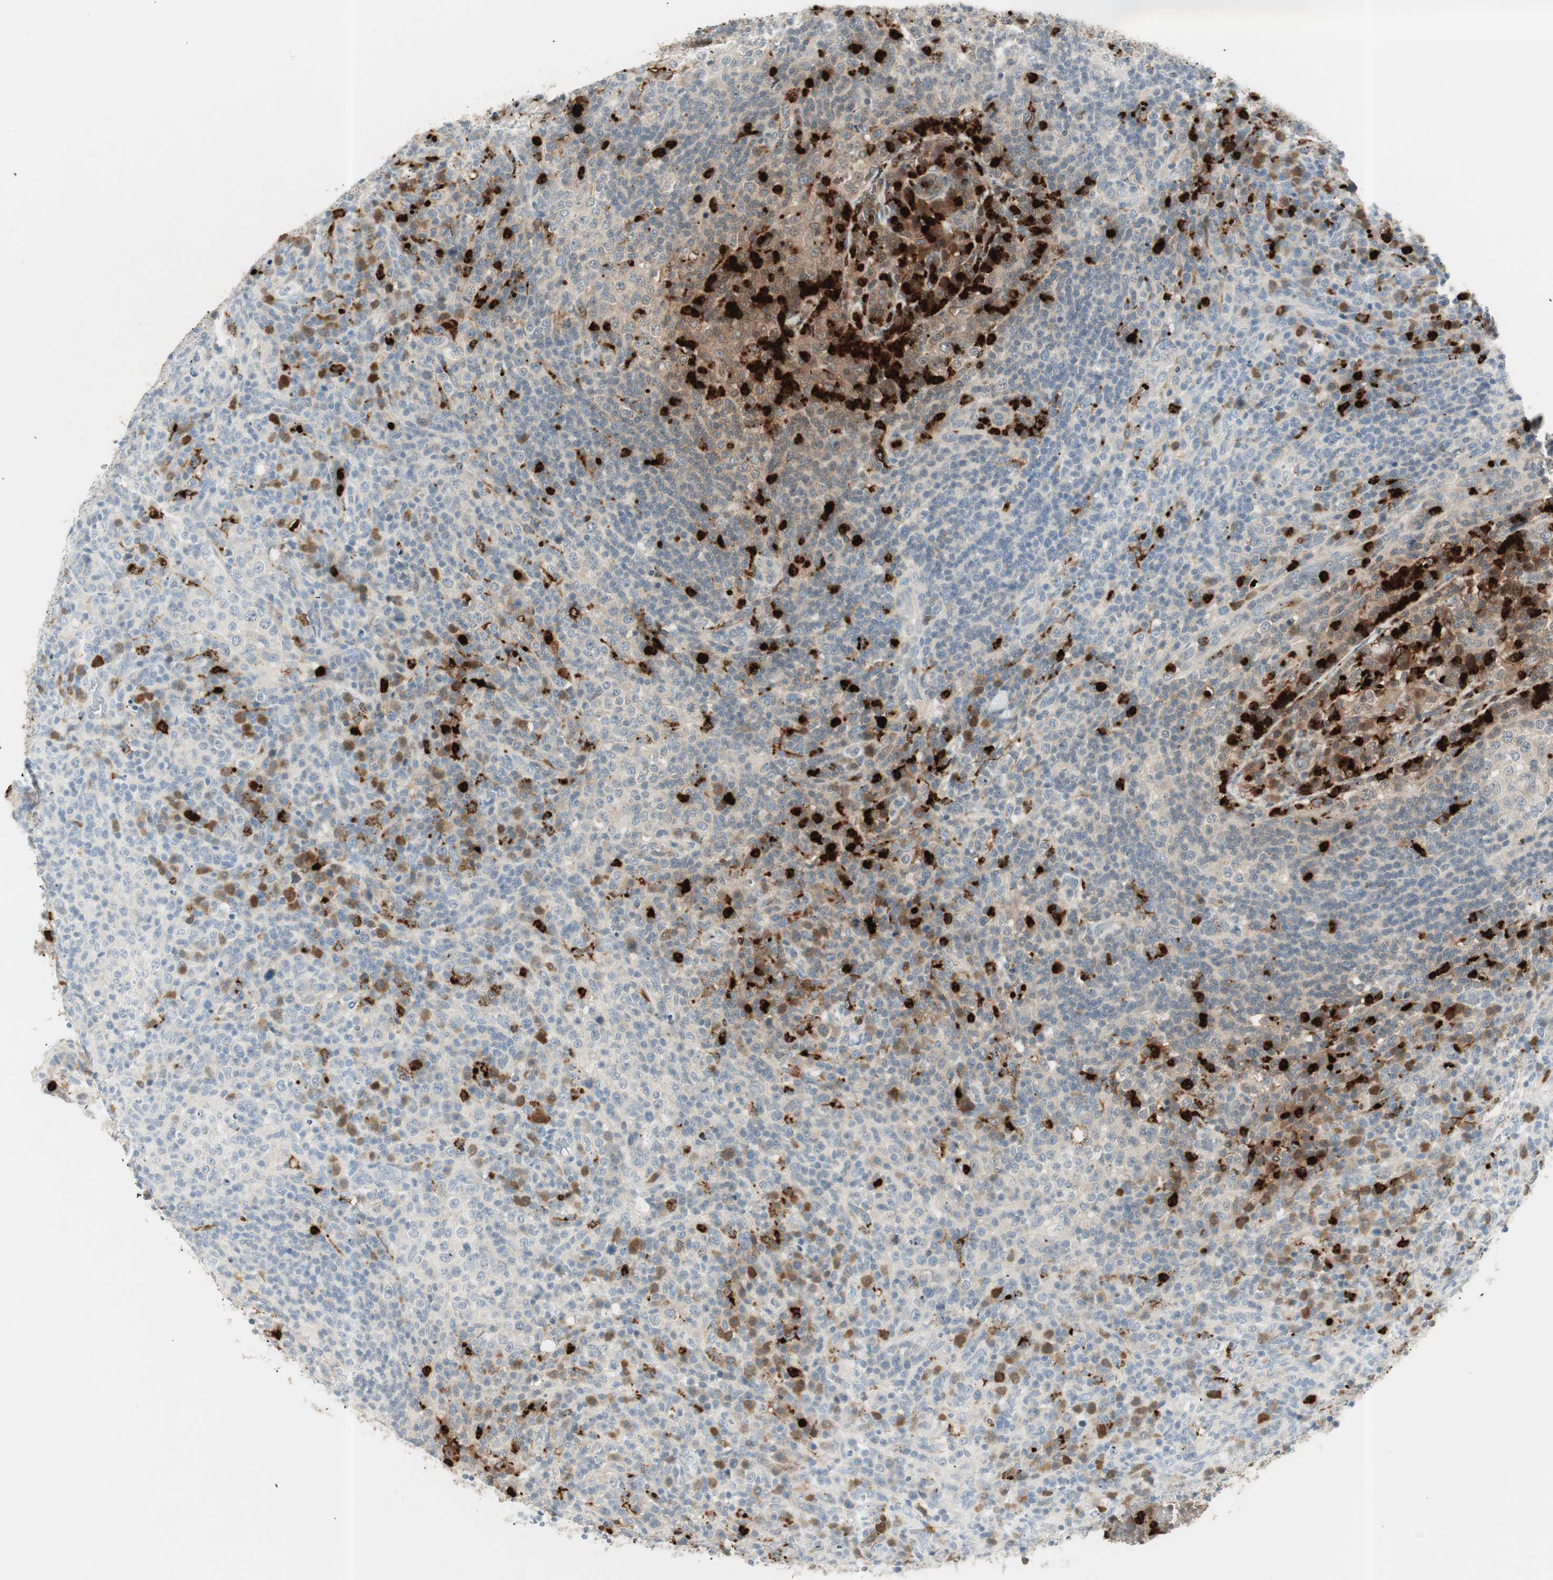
{"staining": {"intensity": "negative", "quantity": "none", "location": "none"}, "tissue": "lymphoma", "cell_type": "Tumor cells", "image_type": "cancer", "snomed": [{"axis": "morphology", "description": "Malignant lymphoma, non-Hodgkin's type, High grade"}, {"axis": "topography", "description": "Lymph node"}], "caption": "DAB (3,3'-diaminobenzidine) immunohistochemical staining of lymphoma exhibits no significant expression in tumor cells.", "gene": "PRTN3", "patient": {"sex": "female", "age": 76}}